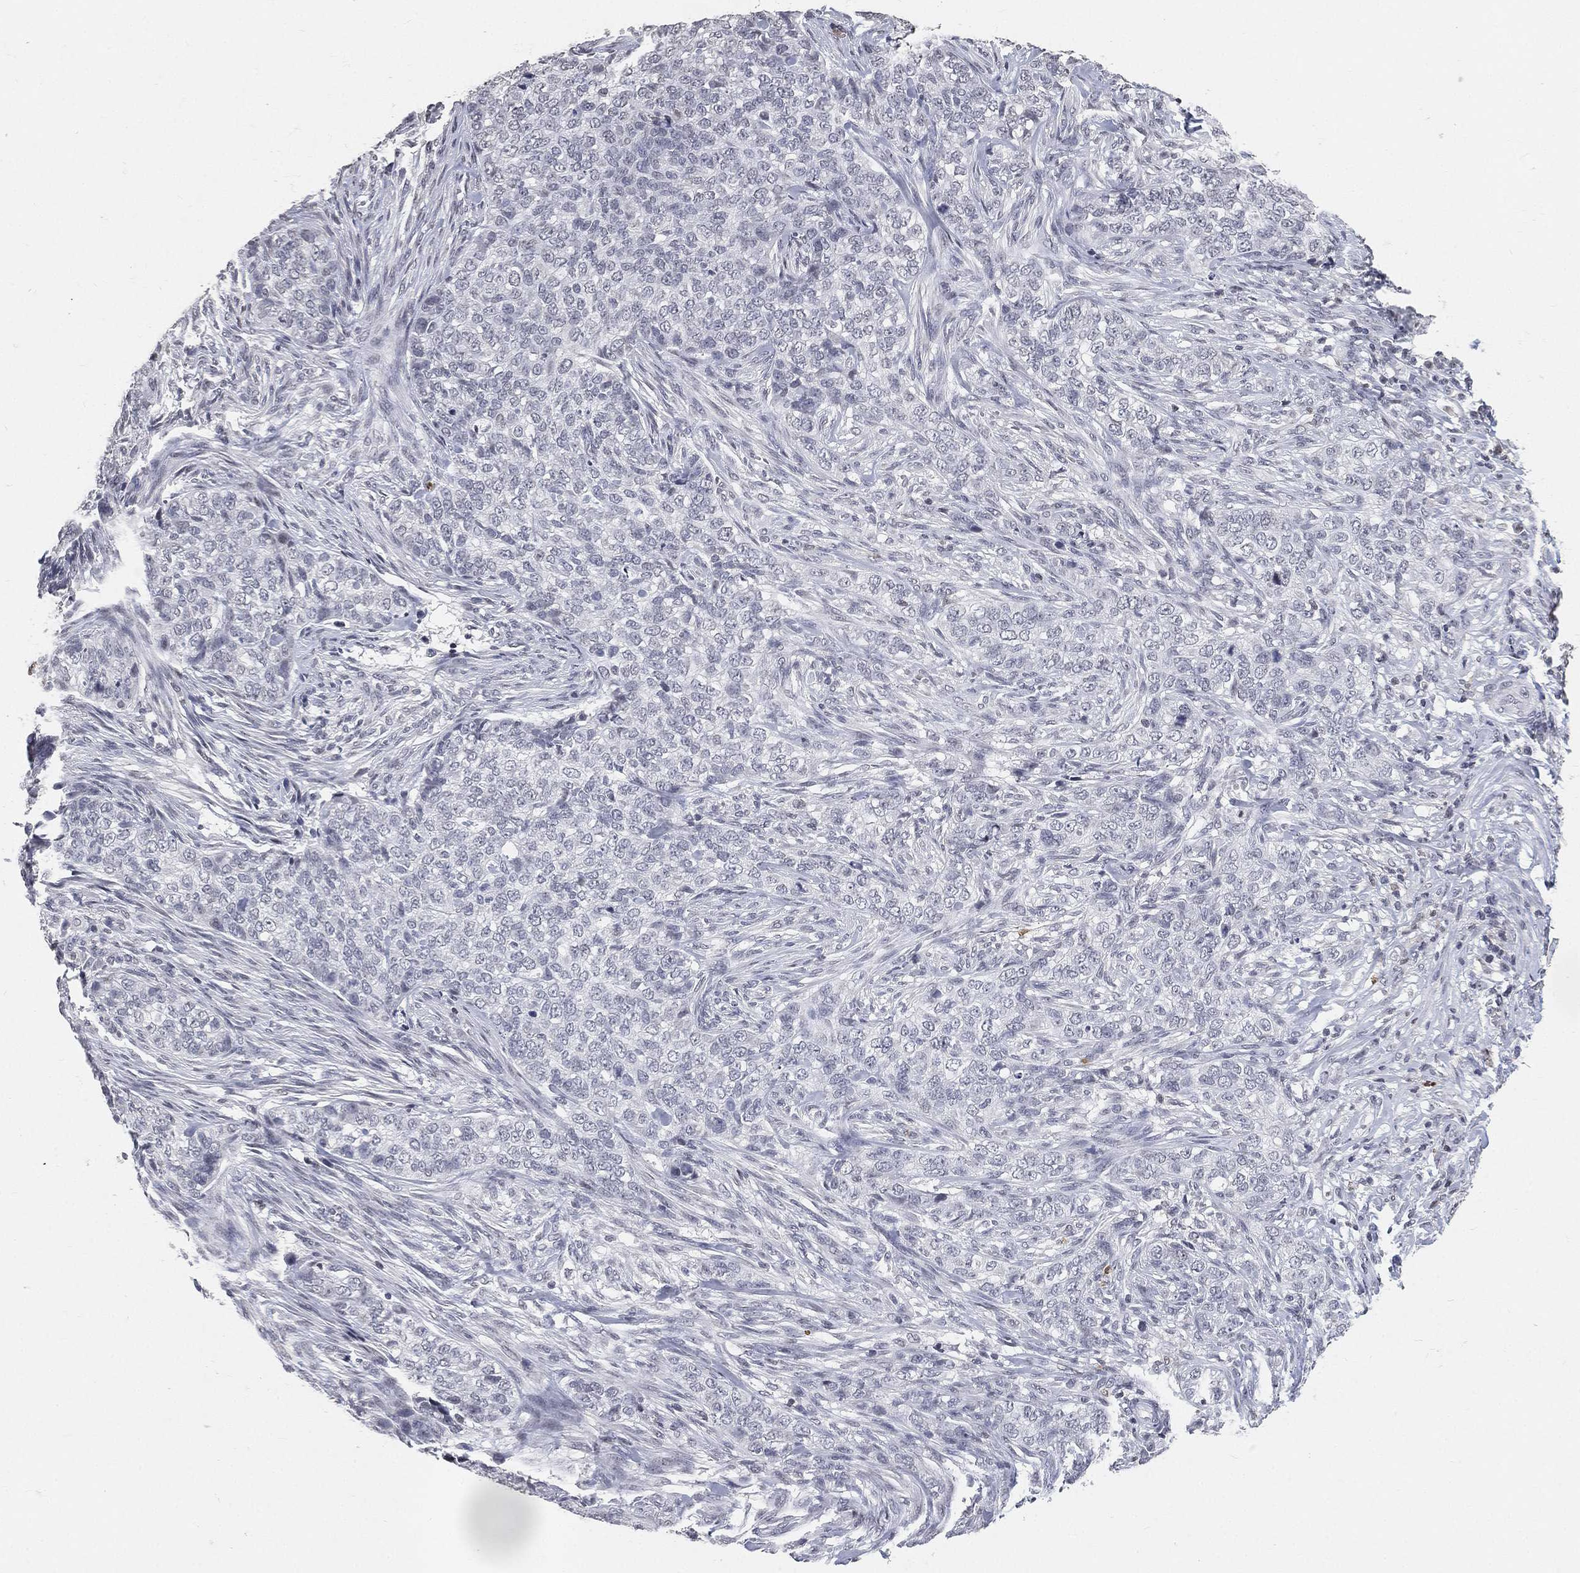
{"staining": {"intensity": "negative", "quantity": "none", "location": "none"}, "tissue": "skin cancer", "cell_type": "Tumor cells", "image_type": "cancer", "snomed": [{"axis": "morphology", "description": "Basal cell carcinoma"}, {"axis": "topography", "description": "Skin"}], "caption": "High magnification brightfield microscopy of skin cancer (basal cell carcinoma) stained with DAB (brown) and counterstained with hematoxylin (blue): tumor cells show no significant expression. (Stains: DAB immunohistochemistry (IHC) with hematoxylin counter stain, Microscopy: brightfield microscopy at high magnification).", "gene": "ARG1", "patient": {"sex": "female", "age": 69}}